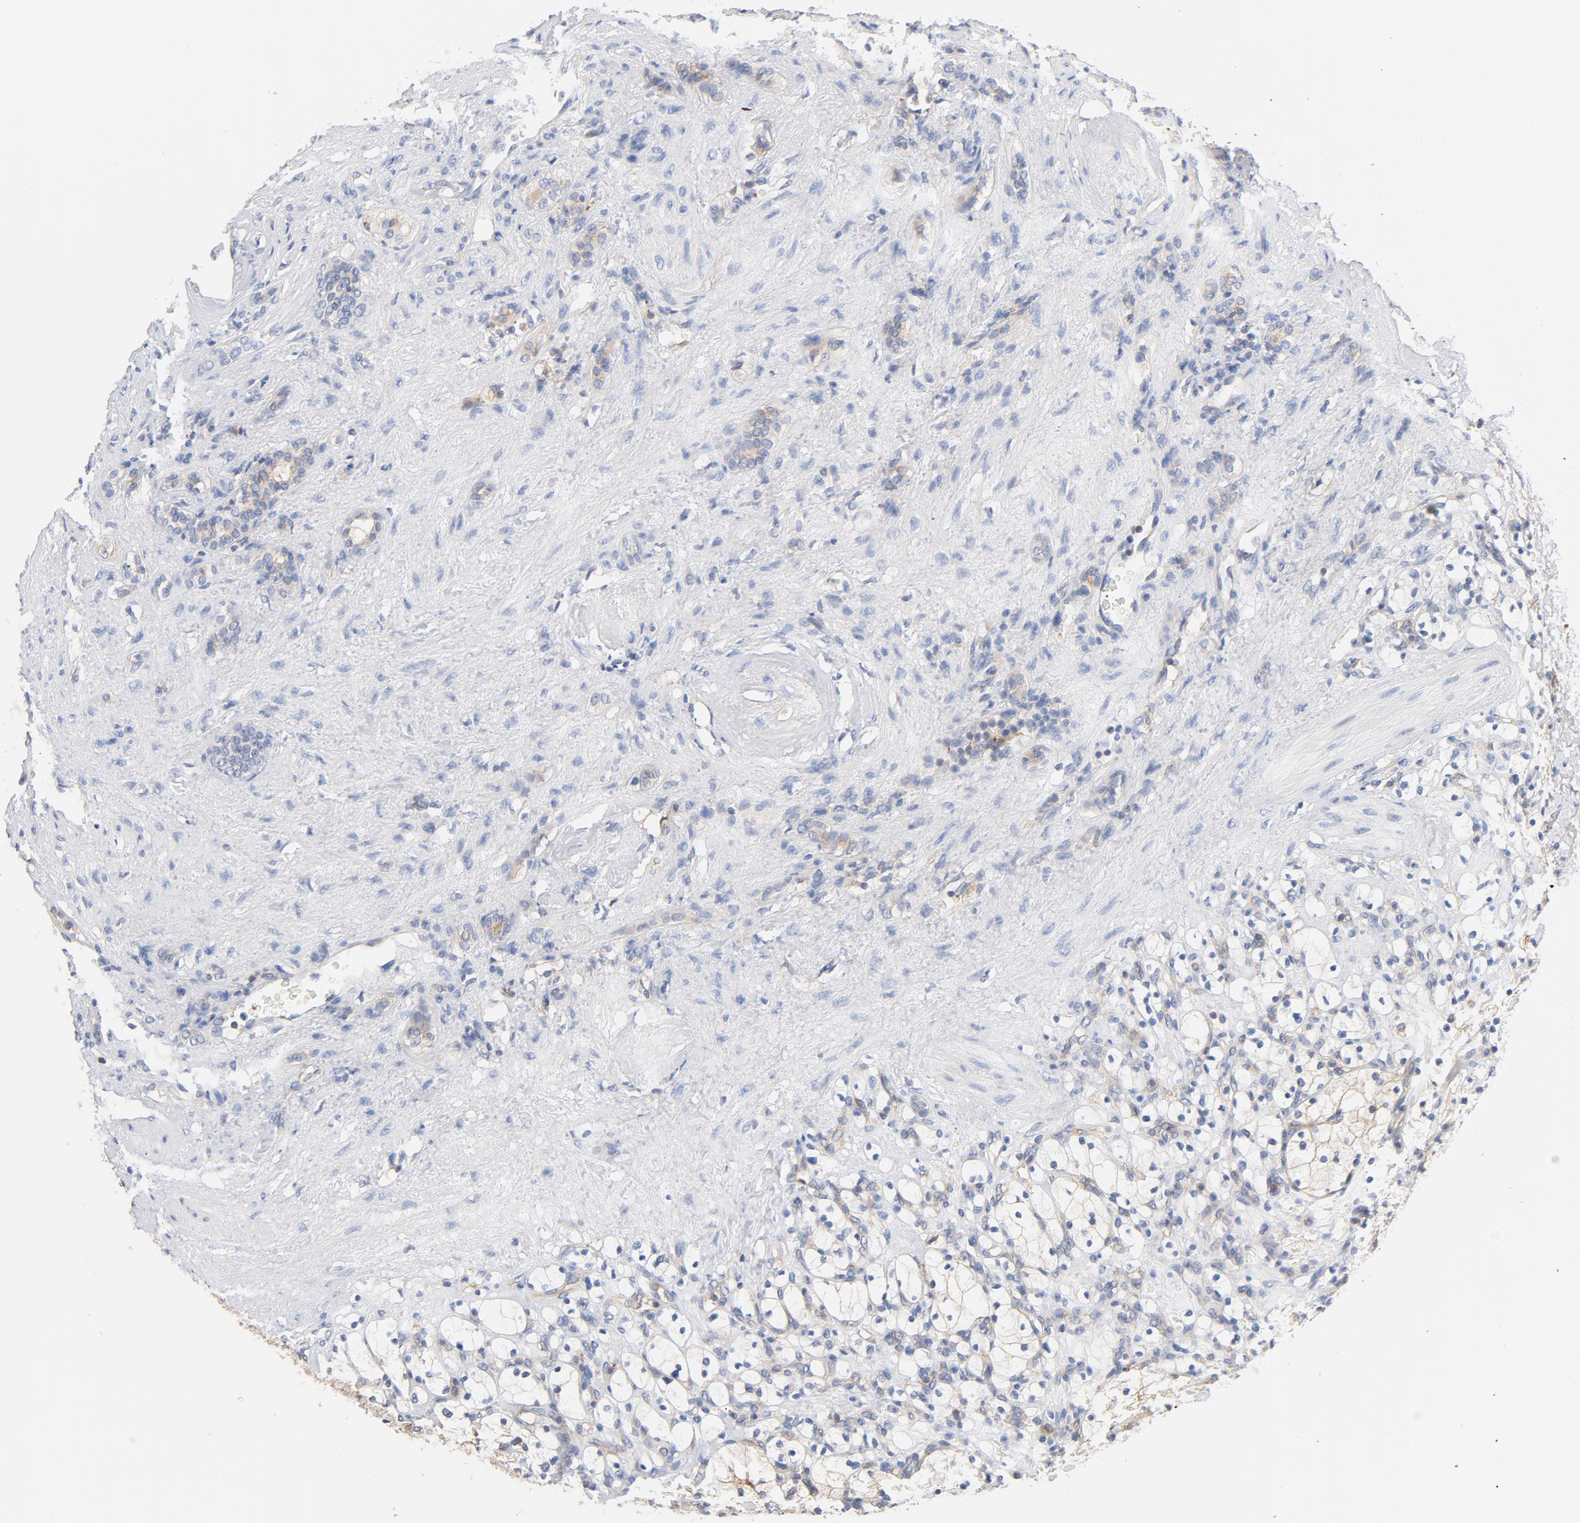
{"staining": {"intensity": "negative", "quantity": "none", "location": "none"}, "tissue": "renal cancer", "cell_type": "Tumor cells", "image_type": "cancer", "snomed": [{"axis": "morphology", "description": "Adenocarcinoma, NOS"}, {"axis": "topography", "description": "Kidney"}], "caption": "An immunohistochemistry (IHC) photomicrograph of renal cancer (adenocarcinoma) is shown. There is no staining in tumor cells of renal cancer (adenocarcinoma). (Brightfield microscopy of DAB (3,3'-diaminobenzidine) immunohistochemistry at high magnification).", "gene": "SRC", "patient": {"sex": "female", "age": 83}}